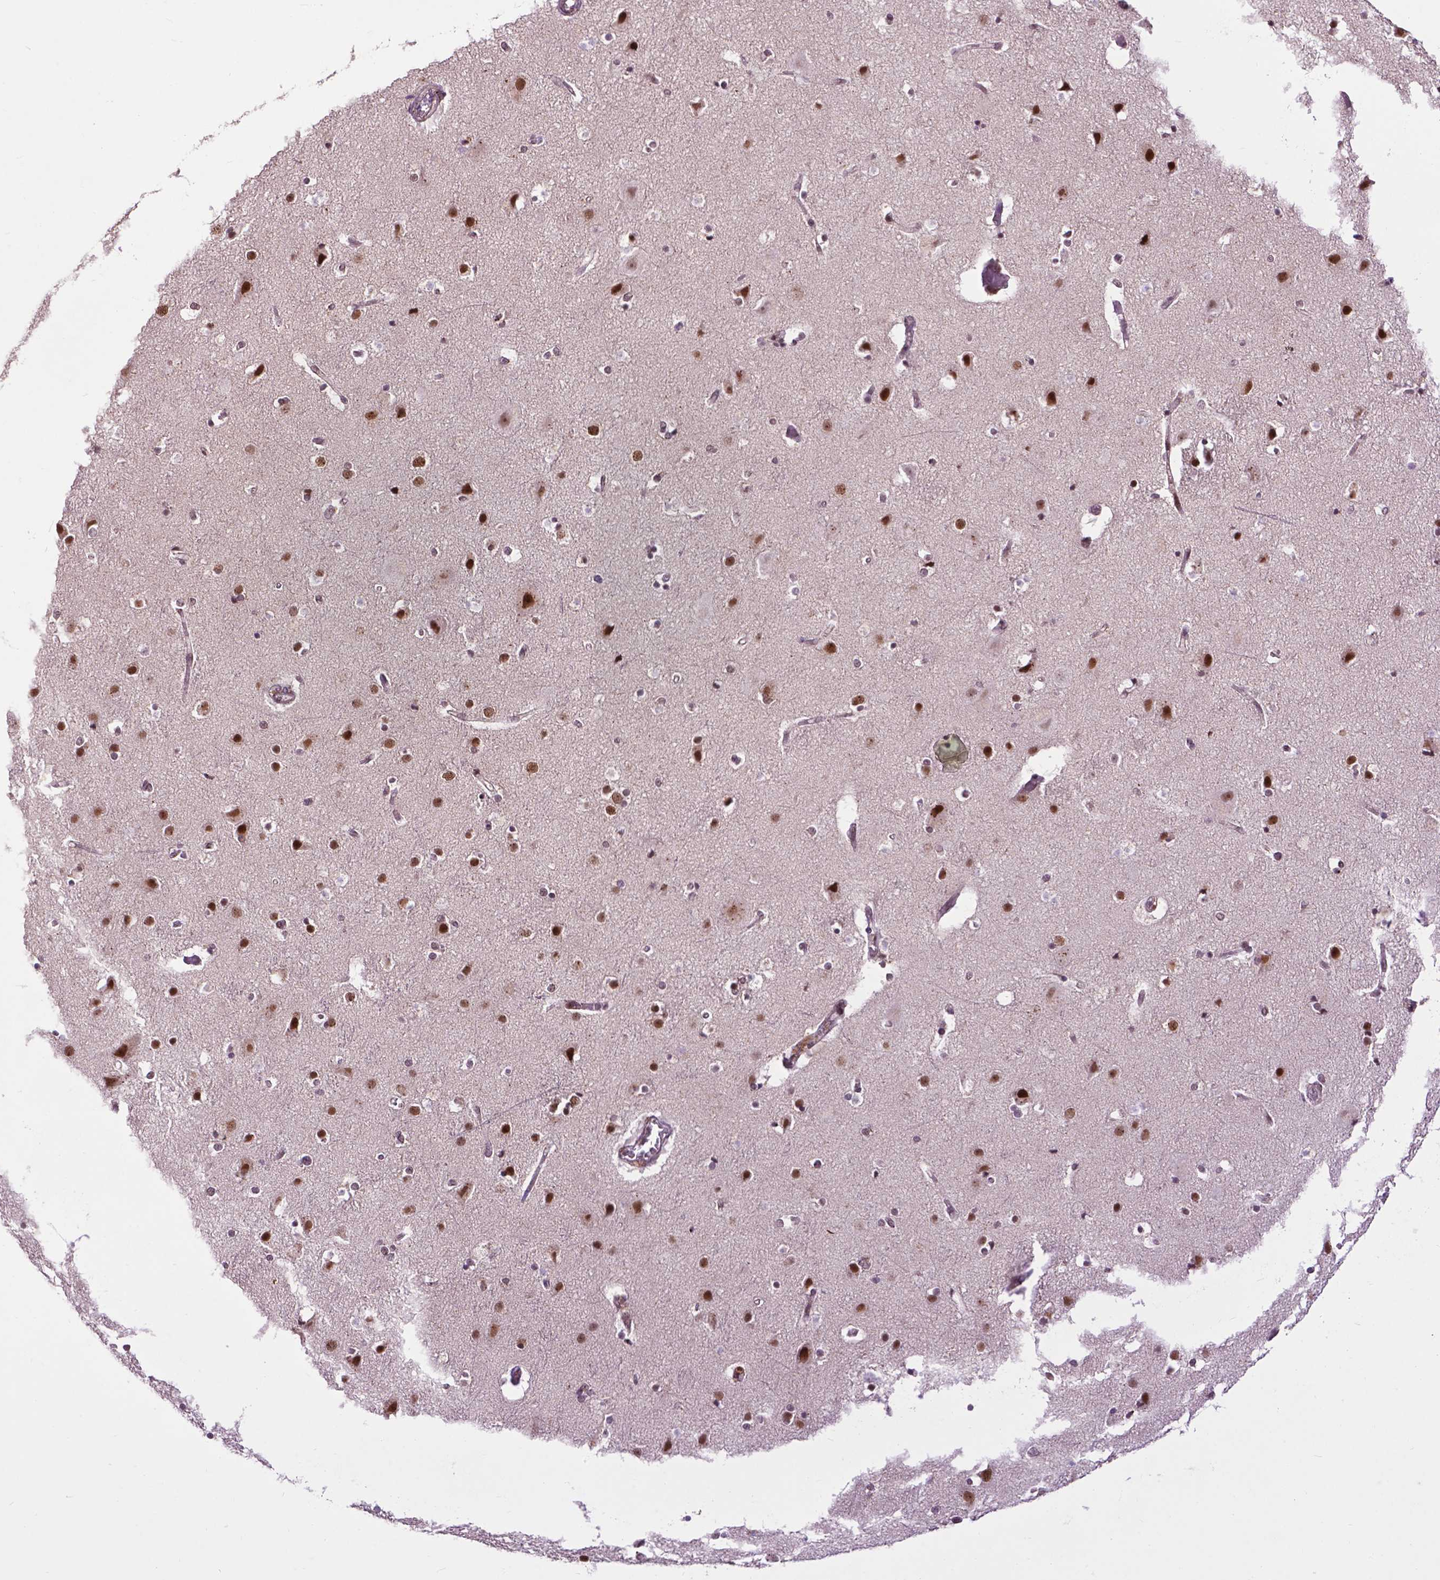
{"staining": {"intensity": "weak", "quantity": "<25%", "location": "nuclear"}, "tissue": "cerebral cortex", "cell_type": "Endothelial cells", "image_type": "normal", "snomed": [{"axis": "morphology", "description": "Normal tissue, NOS"}, {"axis": "topography", "description": "Cerebral cortex"}], "caption": "Immunohistochemistry (IHC) of normal cerebral cortex shows no positivity in endothelial cells. (Immunohistochemistry (IHC), brightfield microscopy, high magnification).", "gene": "EAF1", "patient": {"sex": "female", "age": 52}}